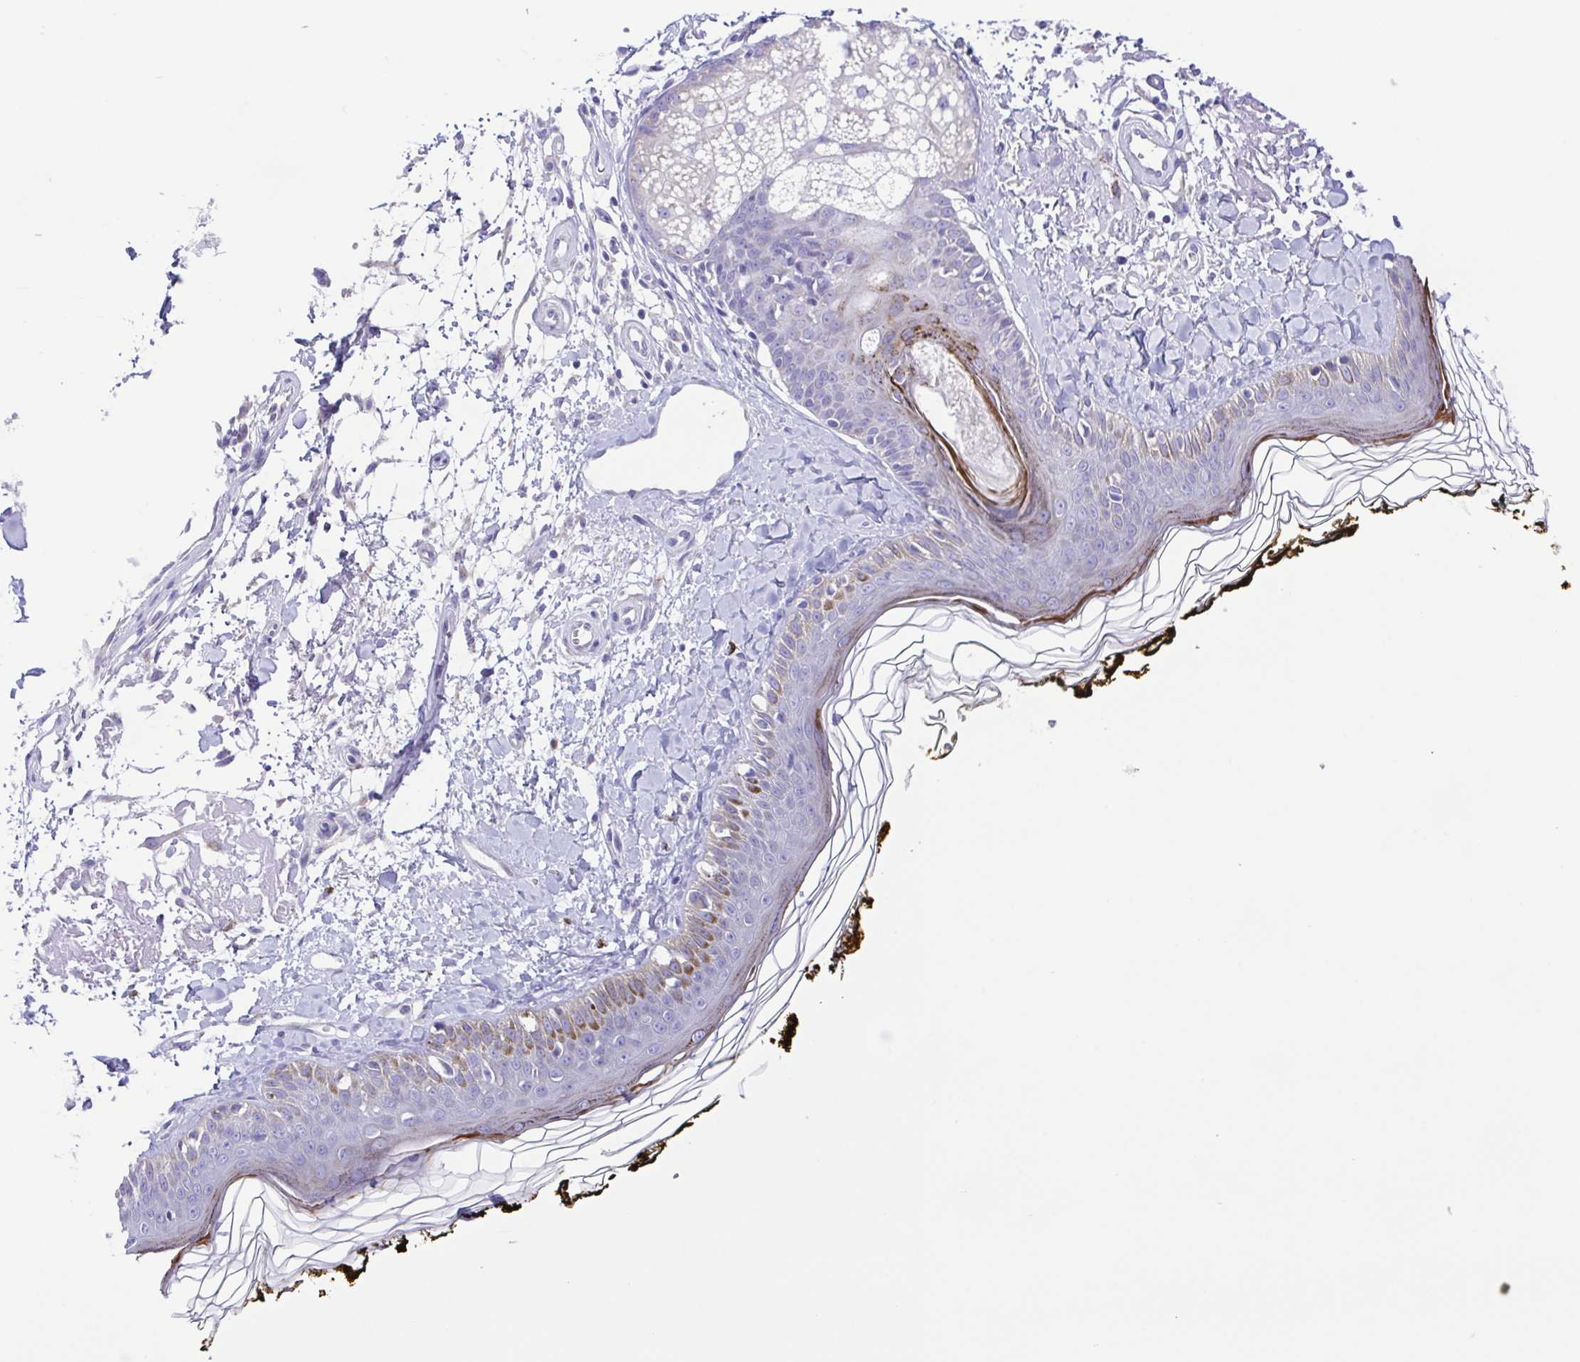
{"staining": {"intensity": "negative", "quantity": "none", "location": "none"}, "tissue": "skin", "cell_type": "Fibroblasts", "image_type": "normal", "snomed": [{"axis": "morphology", "description": "Normal tissue, NOS"}, {"axis": "topography", "description": "Skin"}], "caption": "The histopathology image demonstrates no staining of fibroblasts in normal skin.", "gene": "CD72", "patient": {"sex": "male", "age": 76}}